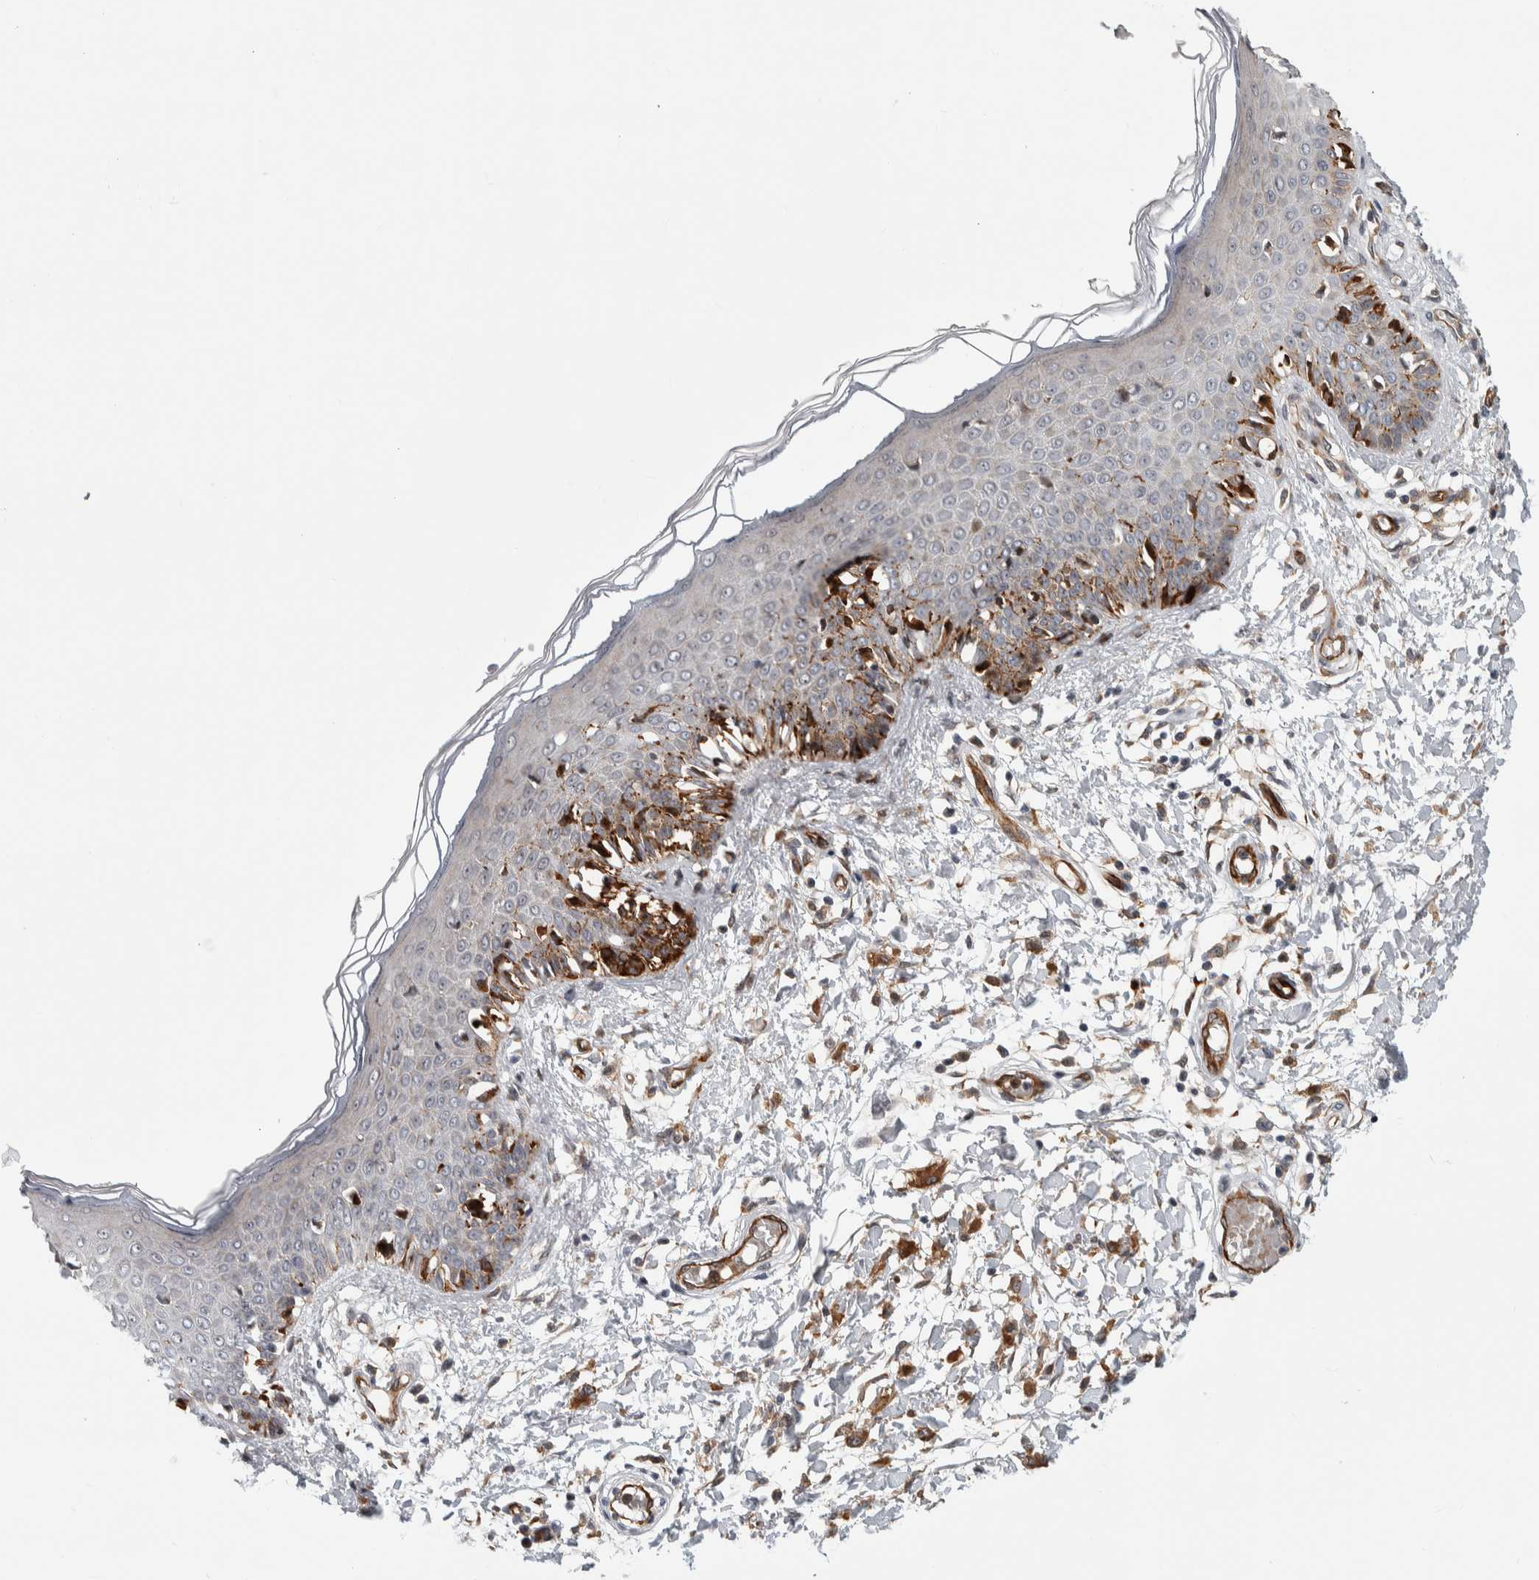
{"staining": {"intensity": "moderate", "quantity": ">75%", "location": "cytoplasmic/membranous"}, "tissue": "skin", "cell_type": "Fibroblasts", "image_type": "normal", "snomed": [{"axis": "morphology", "description": "Normal tissue, NOS"}, {"axis": "morphology", "description": "Inflammation, NOS"}, {"axis": "topography", "description": "Skin"}], "caption": "Protein staining of unremarkable skin shows moderate cytoplasmic/membranous positivity in approximately >75% of fibroblasts. Nuclei are stained in blue.", "gene": "MSL1", "patient": {"sex": "female", "age": 44}}